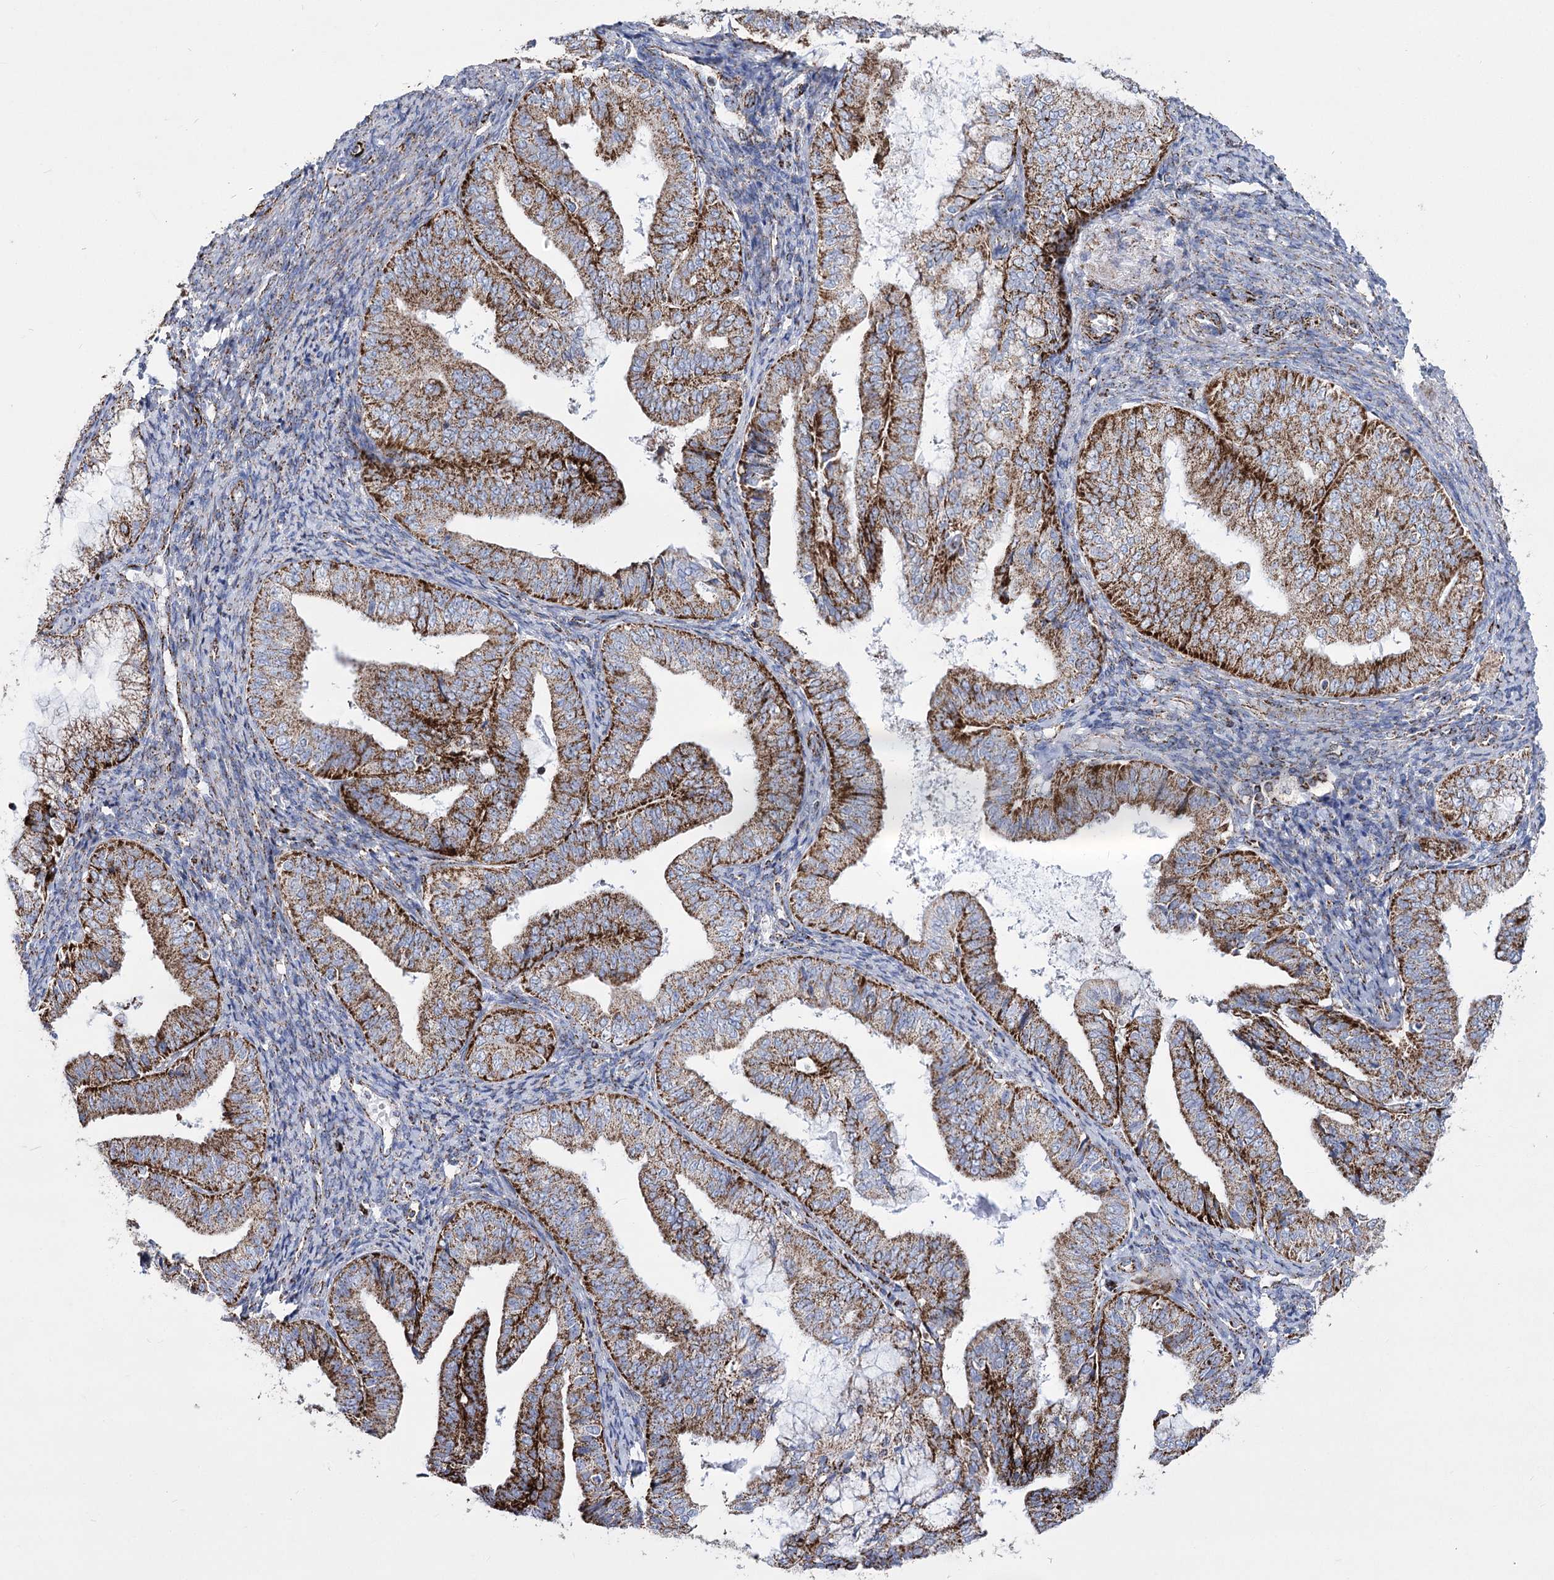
{"staining": {"intensity": "strong", "quantity": ">75%", "location": "cytoplasmic/membranous"}, "tissue": "endometrial cancer", "cell_type": "Tumor cells", "image_type": "cancer", "snomed": [{"axis": "morphology", "description": "Adenocarcinoma, NOS"}, {"axis": "topography", "description": "Endometrium"}], "caption": "Protein staining of endometrial adenocarcinoma tissue reveals strong cytoplasmic/membranous staining in about >75% of tumor cells. (Stains: DAB in brown, nuclei in blue, Microscopy: brightfield microscopy at high magnification).", "gene": "PDHB", "patient": {"sex": "female", "age": 63}}